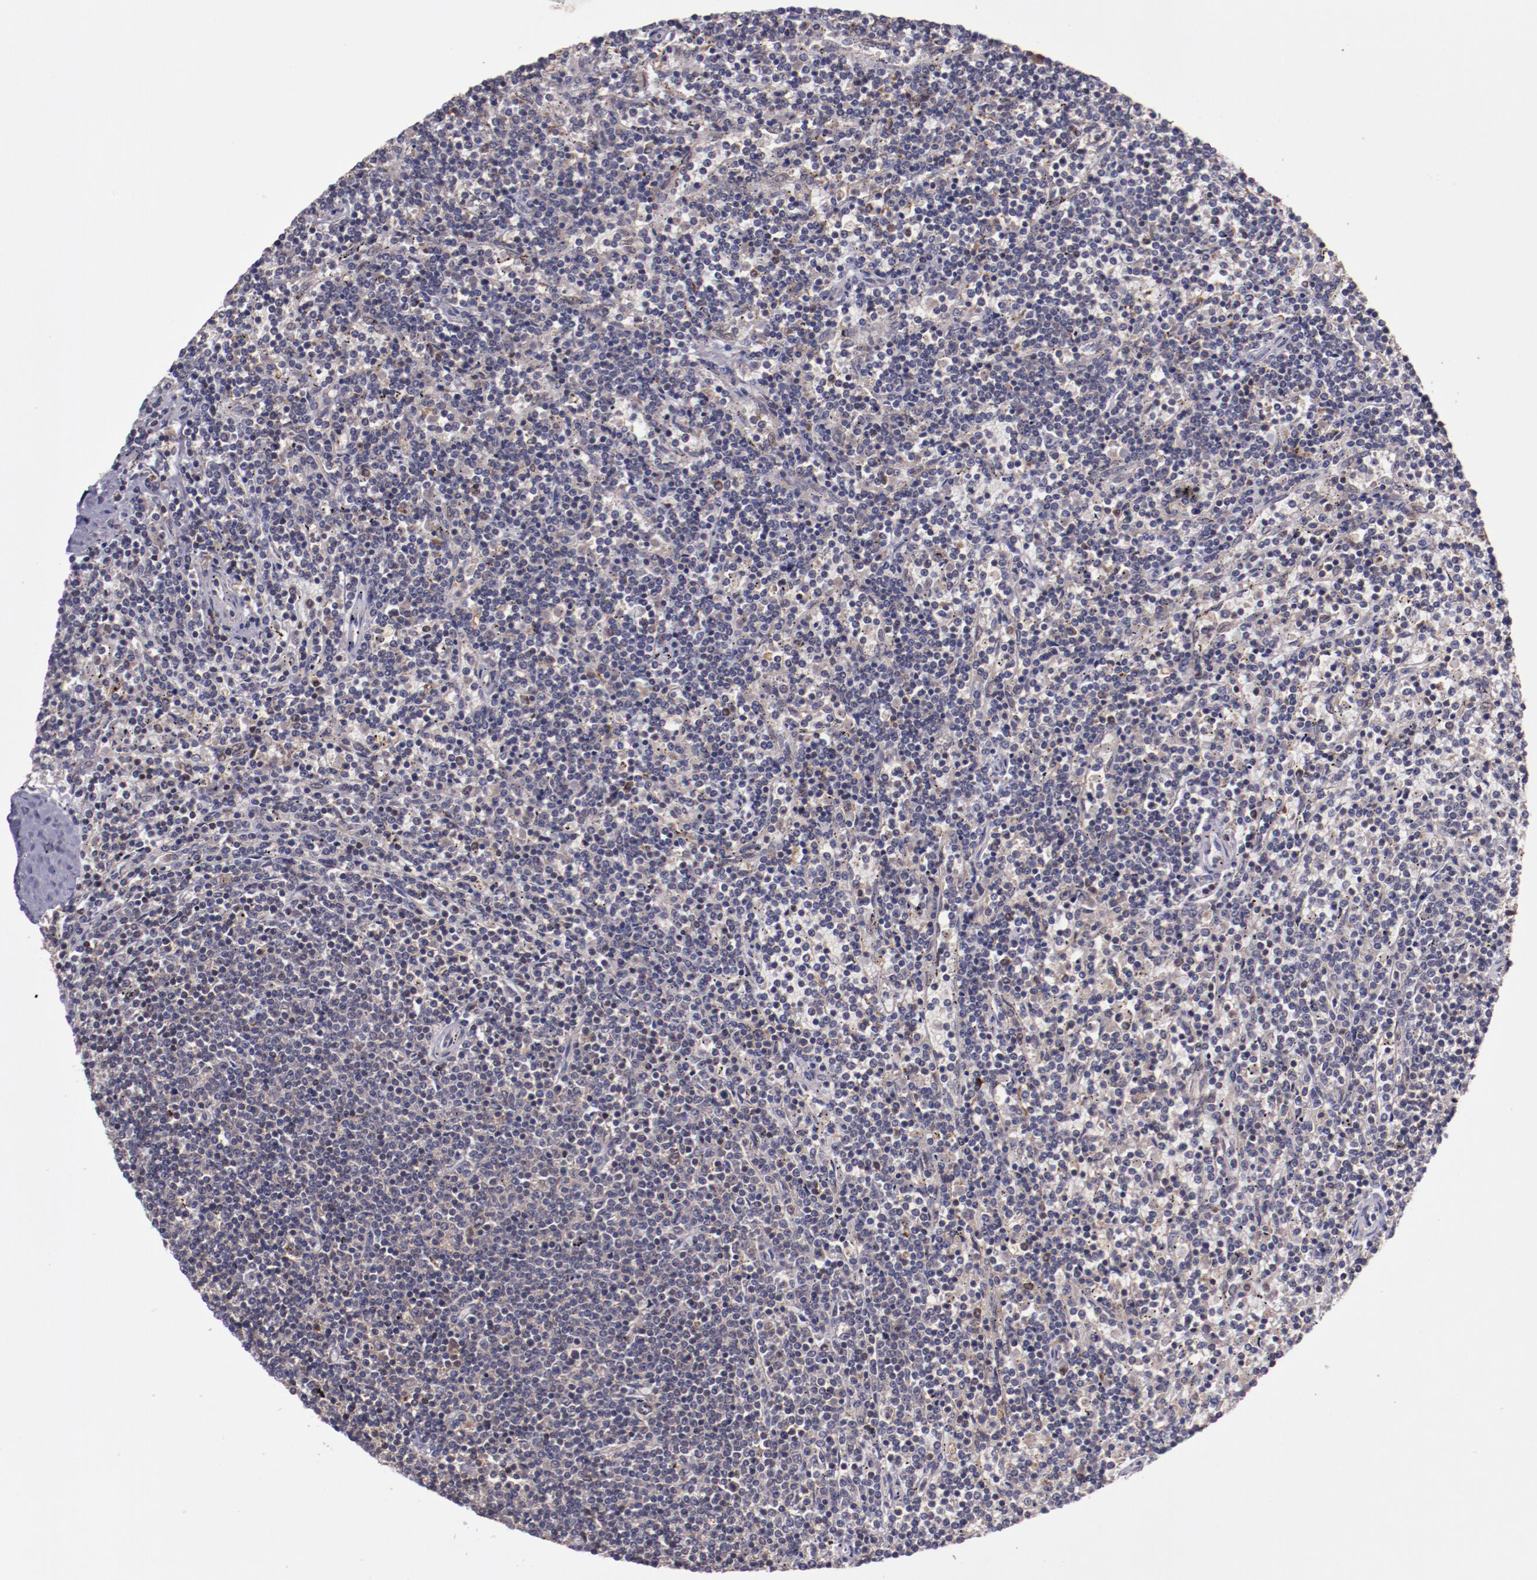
{"staining": {"intensity": "moderate", "quantity": "<25%", "location": "cytoplasmic/membranous"}, "tissue": "lymphoma", "cell_type": "Tumor cells", "image_type": "cancer", "snomed": [{"axis": "morphology", "description": "Malignant lymphoma, non-Hodgkin's type, Low grade"}, {"axis": "topography", "description": "Spleen"}], "caption": "This histopathology image demonstrates low-grade malignant lymphoma, non-Hodgkin's type stained with immunohistochemistry (IHC) to label a protein in brown. The cytoplasmic/membranous of tumor cells show moderate positivity for the protein. Nuclei are counter-stained blue.", "gene": "FTSJ1", "patient": {"sex": "female", "age": 50}}